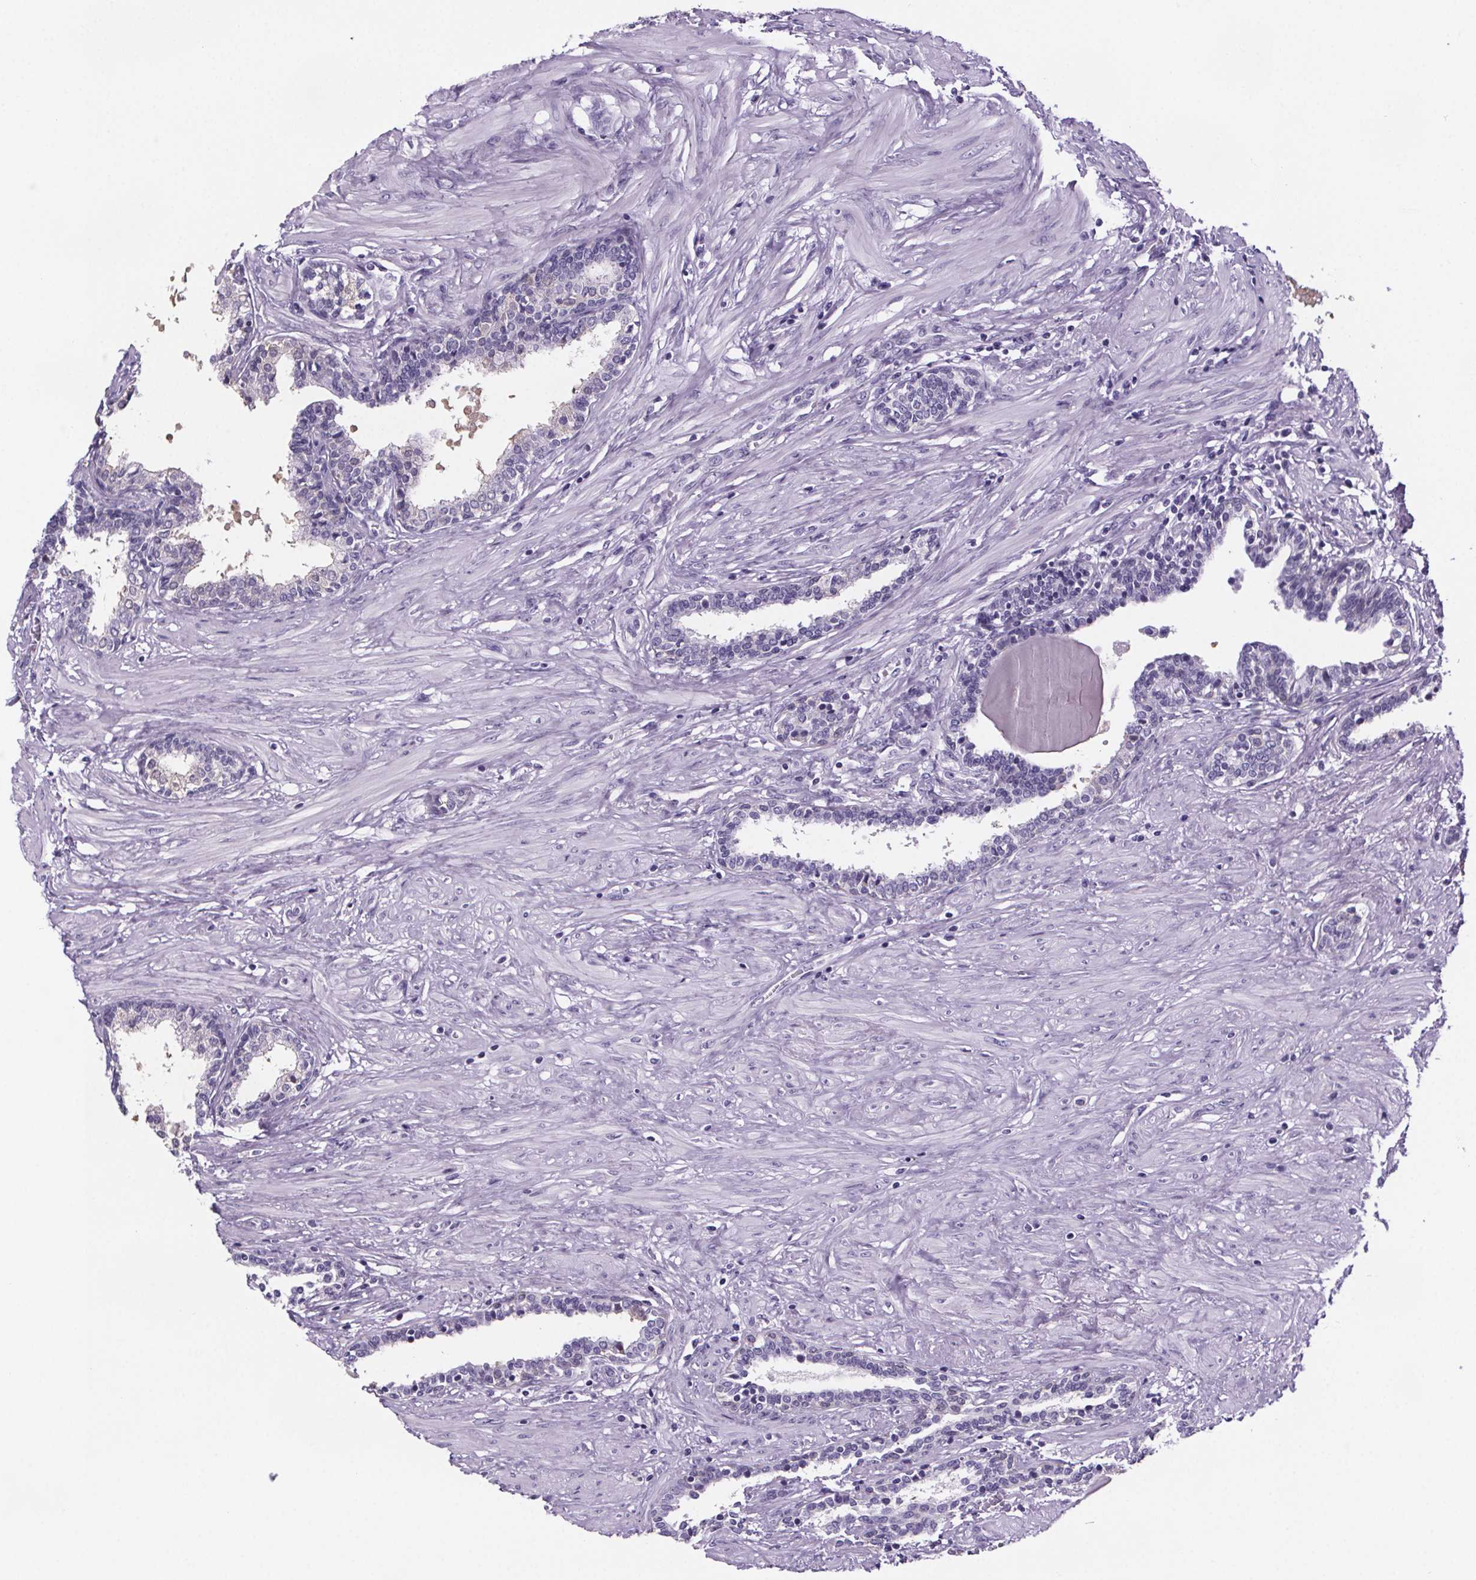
{"staining": {"intensity": "negative", "quantity": "none", "location": "none"}, "tissue": "prostate", "cell_type": "Glandular cells", "image_type": "normal", "snomed": [{"axis": "morphology", "description": "Normal tissue, NOS"}, {"axis": "topography", "description": "Prostate"}], "caption": "High power microscopy image of an IHC photomicrograph of unremarkable prostate, revealing no significant positivity in glandular cells.", "gene": "CUBN", "patient": {"sex": "male", "age": 55}}